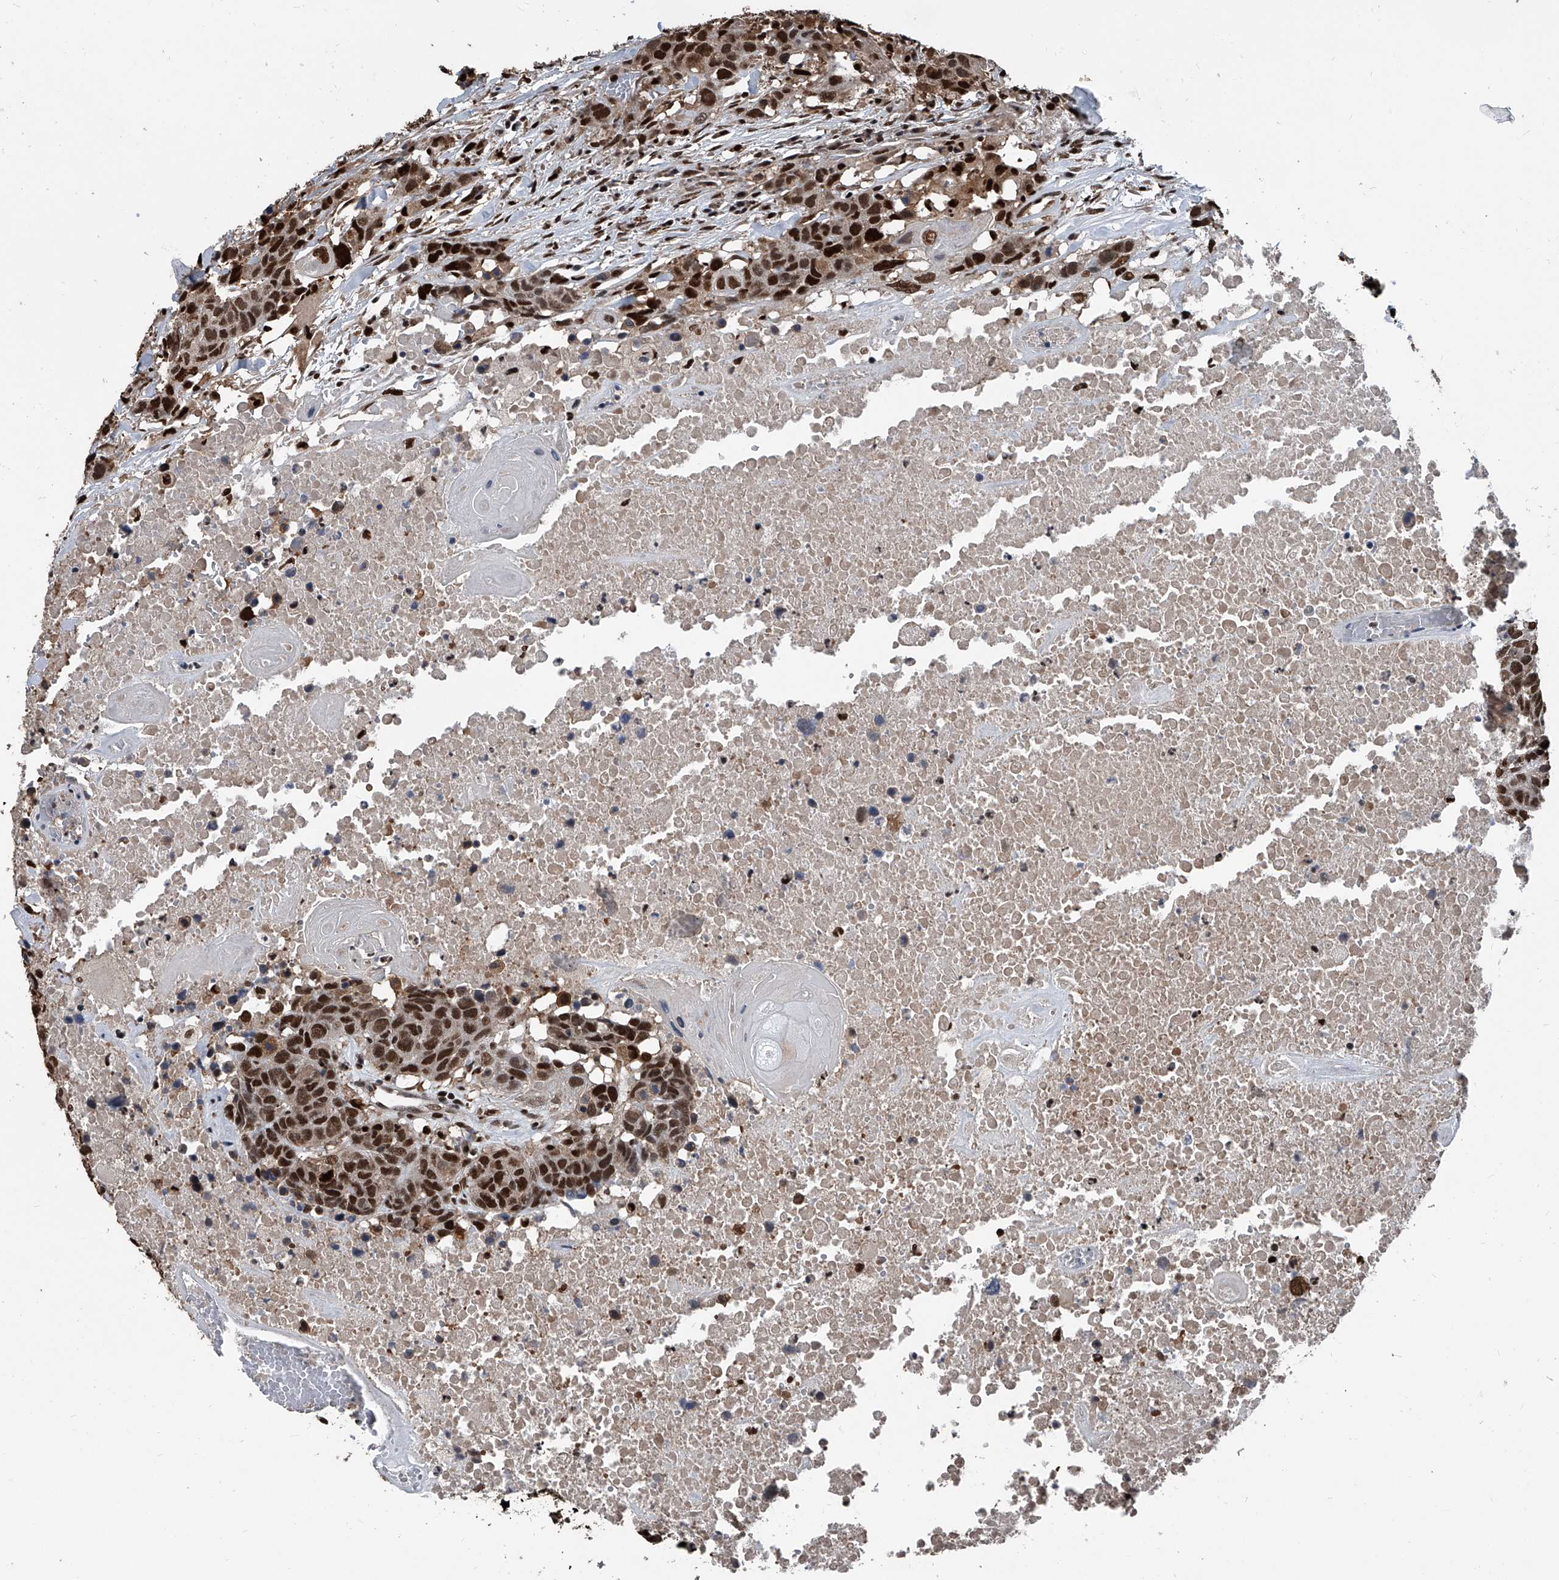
{"staining": {"intensity": "strong", "quantity": ">75%", "location": "nuclear"}, "tissue": "head and neck cancer", "cell_type": "Tumor cells", "image_type": "cancer", "snomed": [{"axis": "morphology", "description": "Squamous cell carcinoma, NOS"}, {"axis": "topography", "description": "Head-Neck"}], "caption": "Head and neck squamous cell carcinoma stained with a protein marker demonstrates strong staining in tumor cells.", "gene": "FKBP5", "patient": {"sex": "male", "age": 66}}